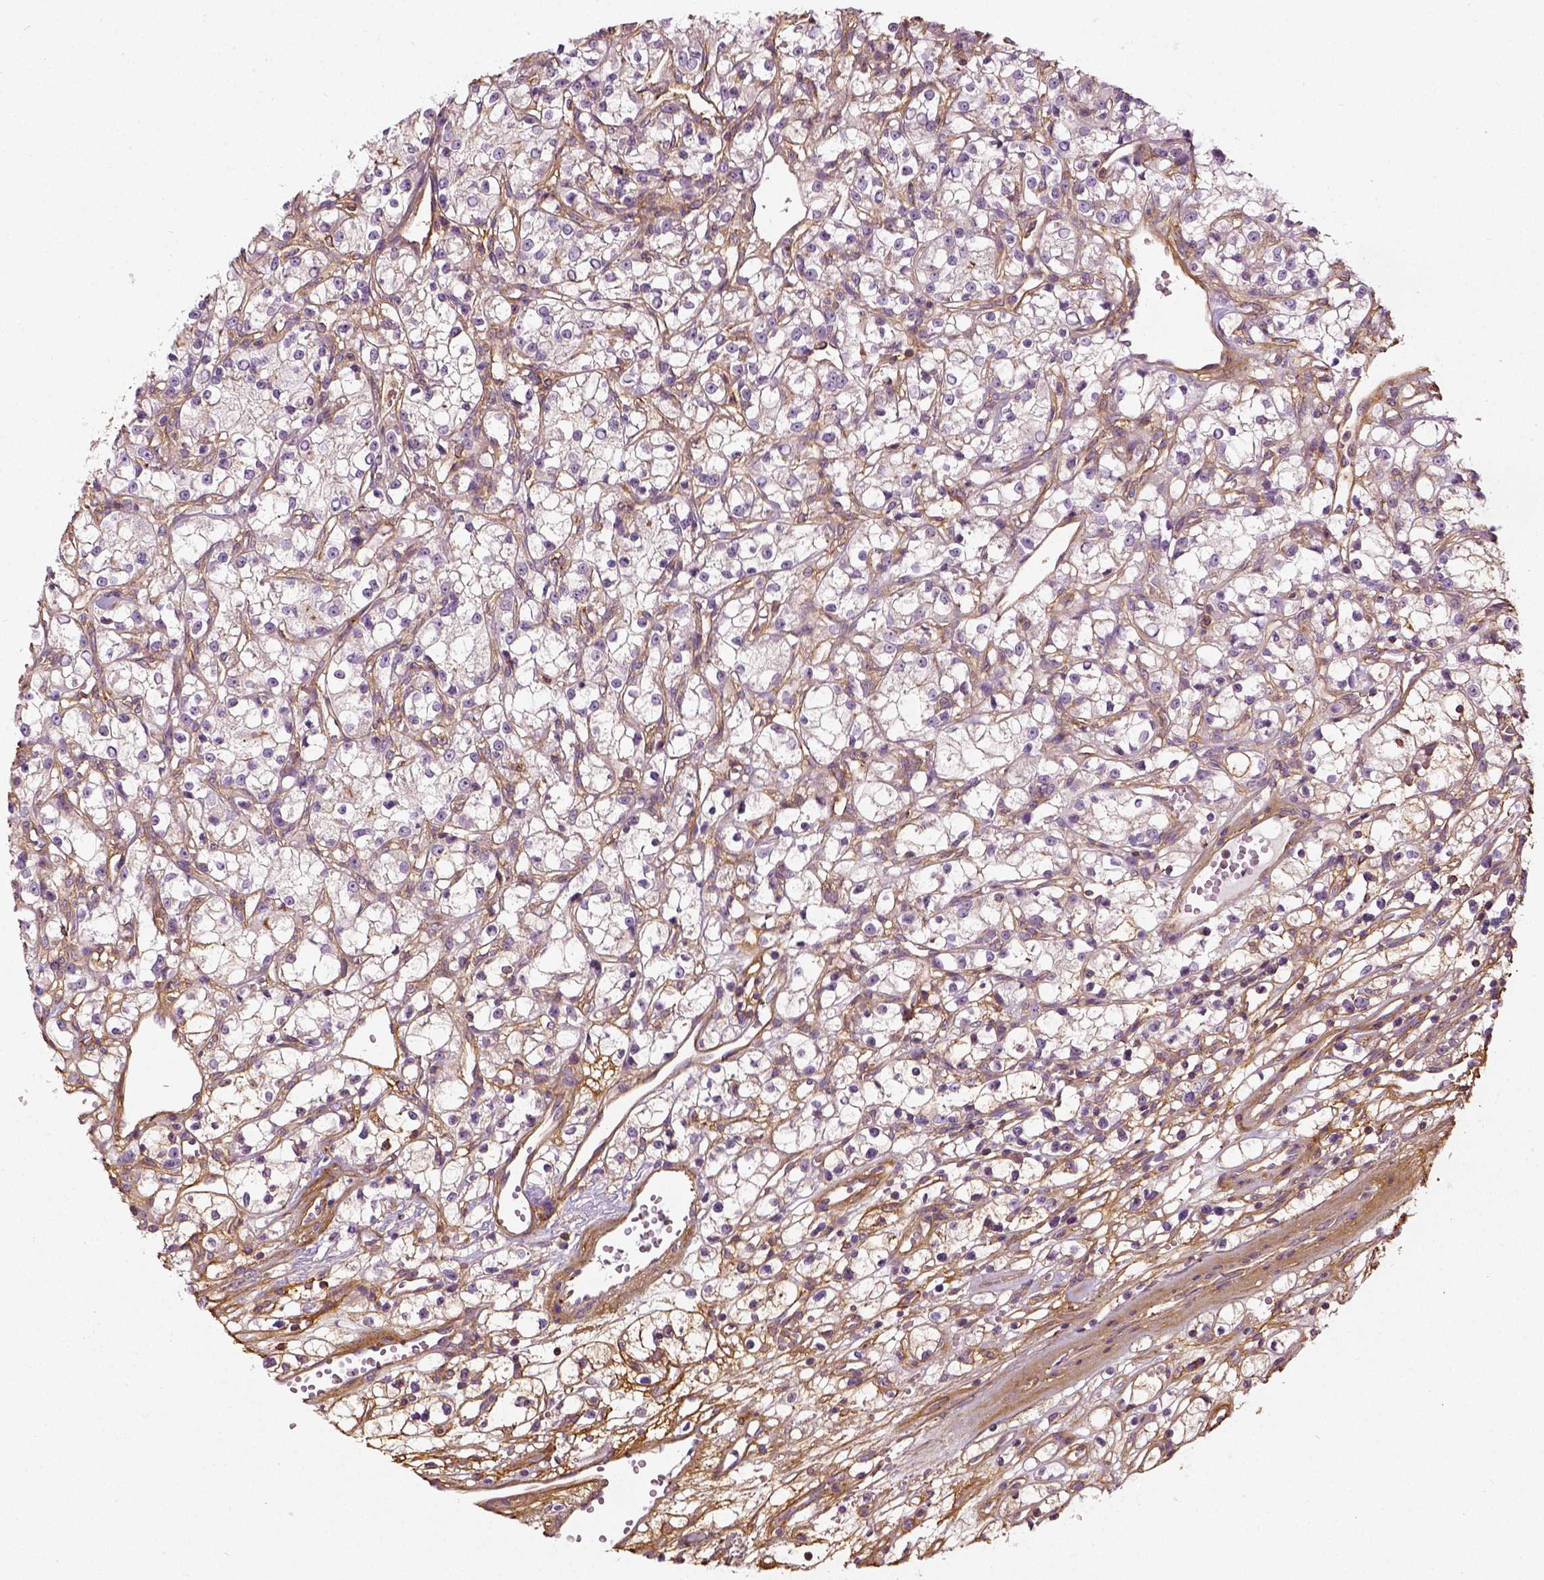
{"staining": {"intensity": "moderate", "quantity": "25%-75%", "location": "cytoplasmic/membranous"}, "tissue": "renal cancer", "cell_type": "Tumor cells", "image_type": "cancer", "snomed": [{"axis": "morphology", "description": "Adenocarcinoma, NOS"}, {"axis": "topography", "description": "Kidney"}], "caption": "Renal adenocarcinoma was stained to show a protein in brown. There is medium levels of moderate cytoplasmic/membranous positivity in approximately 25%-75% of tumor cells. (Stains: DAB (3,3'-diaminobenzidine) in brown, nuclei in blue, Microscopy: brightfield microscopy at high magnification).", "gene": "COL6A2", "patient": {"sex": "female", "age": 59}}